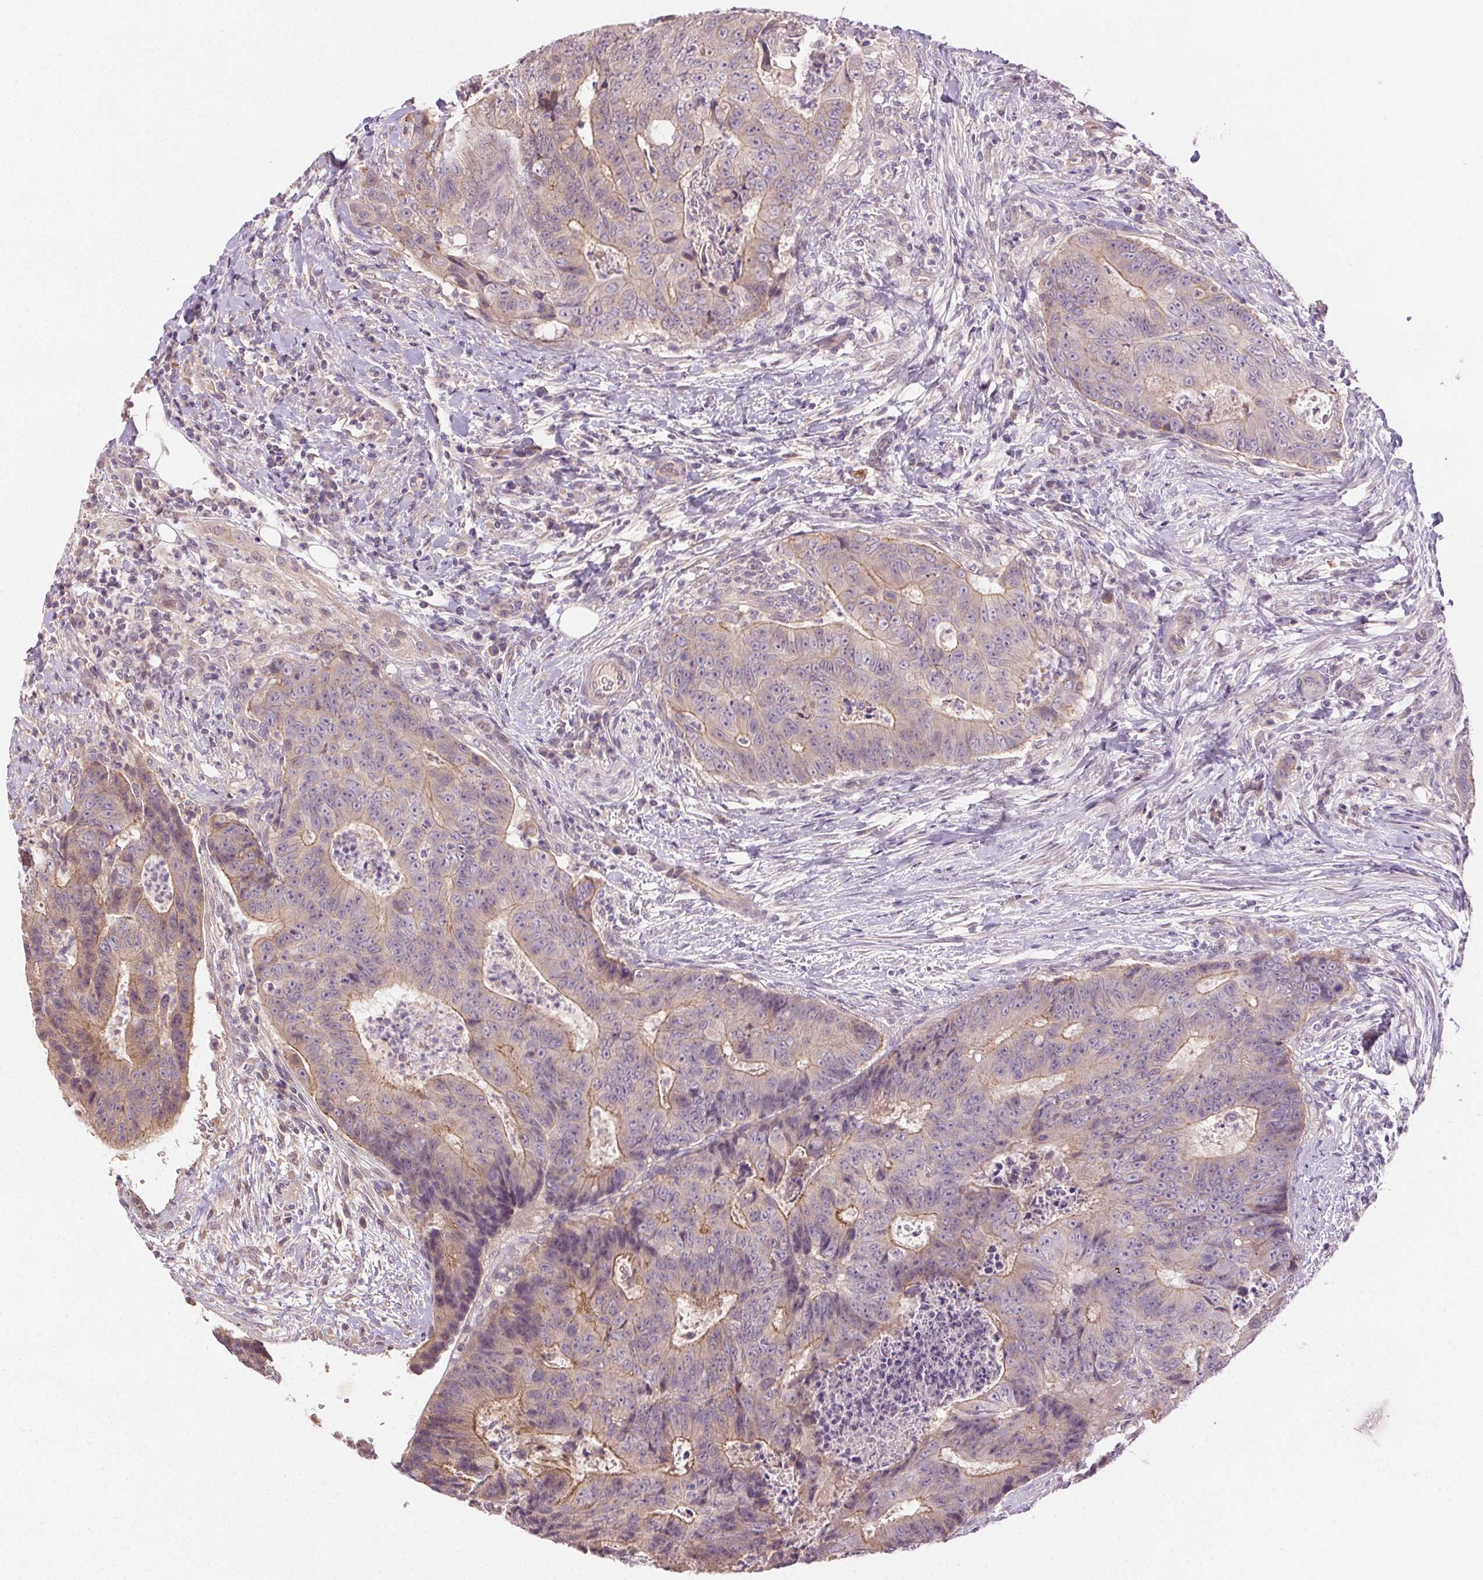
{"staining": {"intensity": "weak", "quantity": "<25%", "location": "cytoplasmic/membranous"}, "tissue": "colorectal cancer", "cell_type": "Tumor cells", "image_type": "cancer", "snomed": [{"axis": "morphology", "description": "Adenocarcinoma, NOS"}, {"axis": "topography", "description": "Colon"}], "caption": "Immunohistochemistry (IHC) photomicrograph of neoplastic tissue: colorectal adenocarcinoma stained with DAB displays no significant protein staining in tumor cells.", "gene": "ATP1B3", "patient": {"sex": "female", "age": 48}}